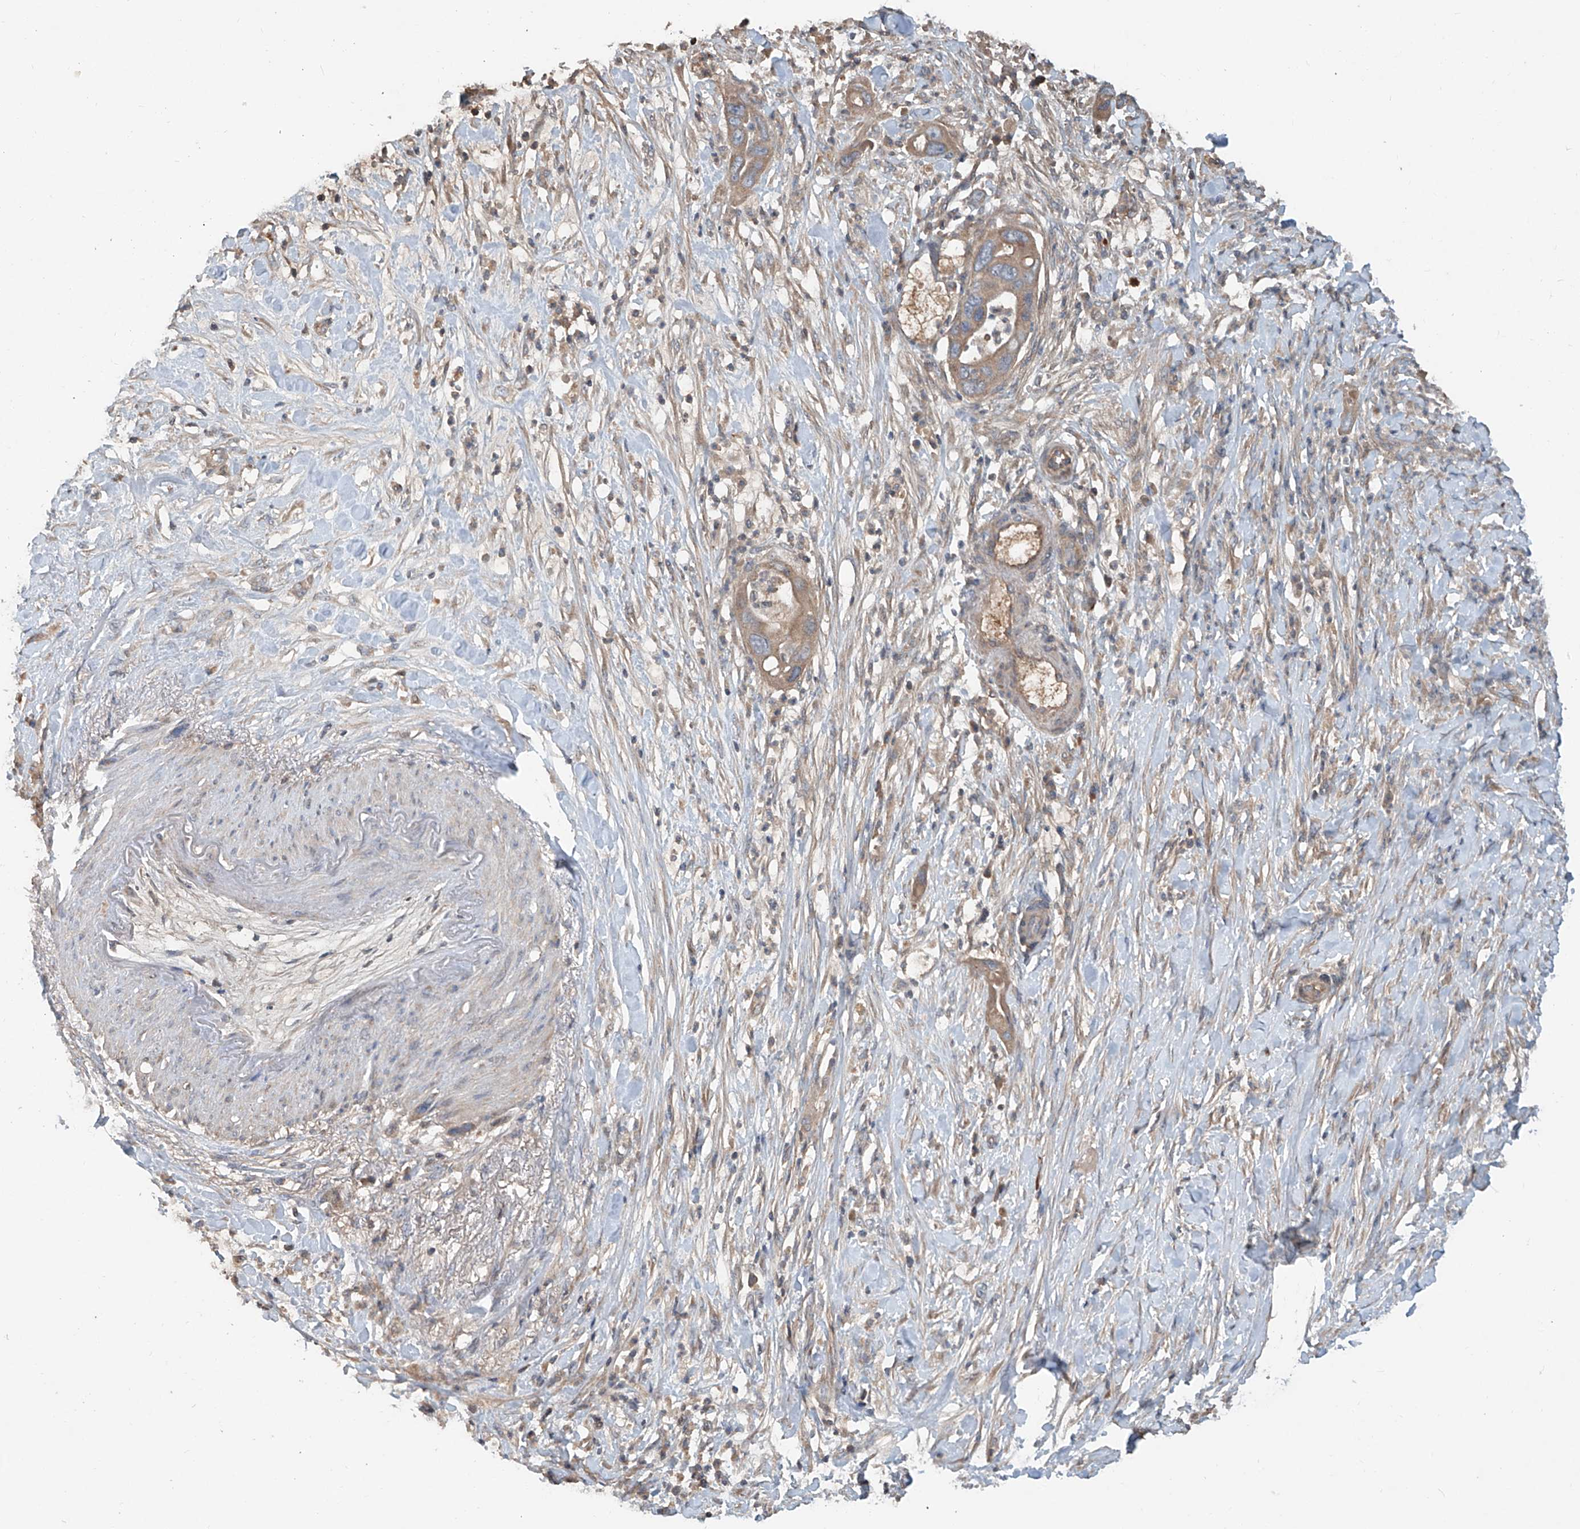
{"staining": {"intensity": "weak", "quantity": ">75%", "location": "cytoplasmic/membranous"}, "tissue": "pancreatic cancer", "cell_type": "Tumor cells", "image_type": "cancer", "snomed": [{"axis": "morphology", "description": "Adenocarcinoma, NOS"}, {"axis": "topography", "description": "Pancreas"}], "caption": "Tumor cells reveal low levels of weak cytoplasmic/membranous staining in approximately >75% of cells in human pancreatic cancer (adenocarcinoma). Immunohistochemistry stains the protein of interest in brown and the nuclei are stained blue.", "gene": "ADAM23", "patient": {"sex": "female", "age": 71}}